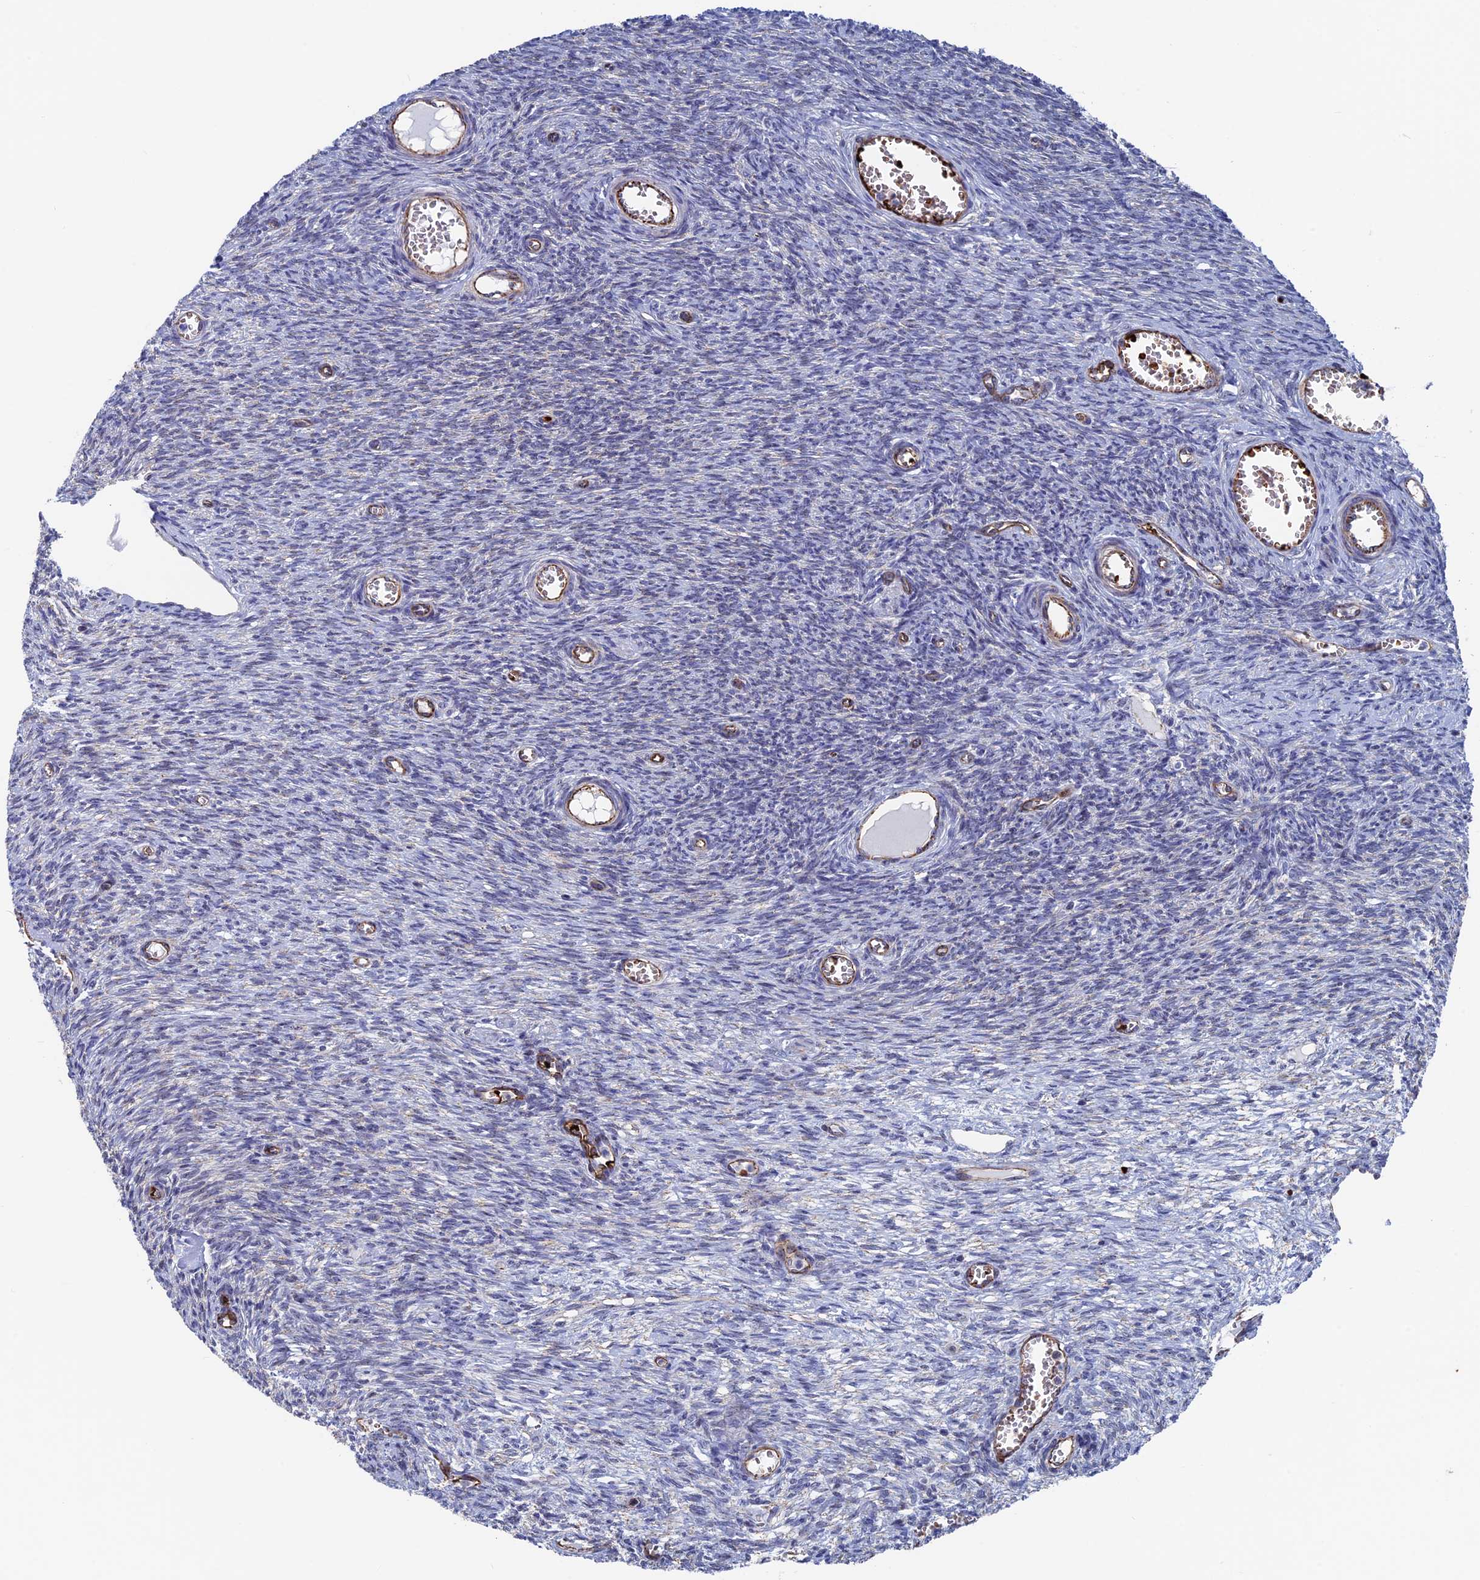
{"staining": {"intensity": "negative", "quantity": "none", "location": "none"}, "tissue": "ovary", "cell_type": "Ovarian stroma cells", "image_type": "normal", "snomed": [{"axis": "morphology", "description": "Normal tissue, NOS"}, {"axis": "topography", "description": "Ovary"}], "caption": "A high-resolution image shows immunohistochemistry staining of normal ovary, which reveals no significant expression in ovarian stroma cells. (Immunohistochemistry, brightfield microscopy, high magnification).", "gene": "EXOSC9", "patient": {"sex": "female", "age": 44}}